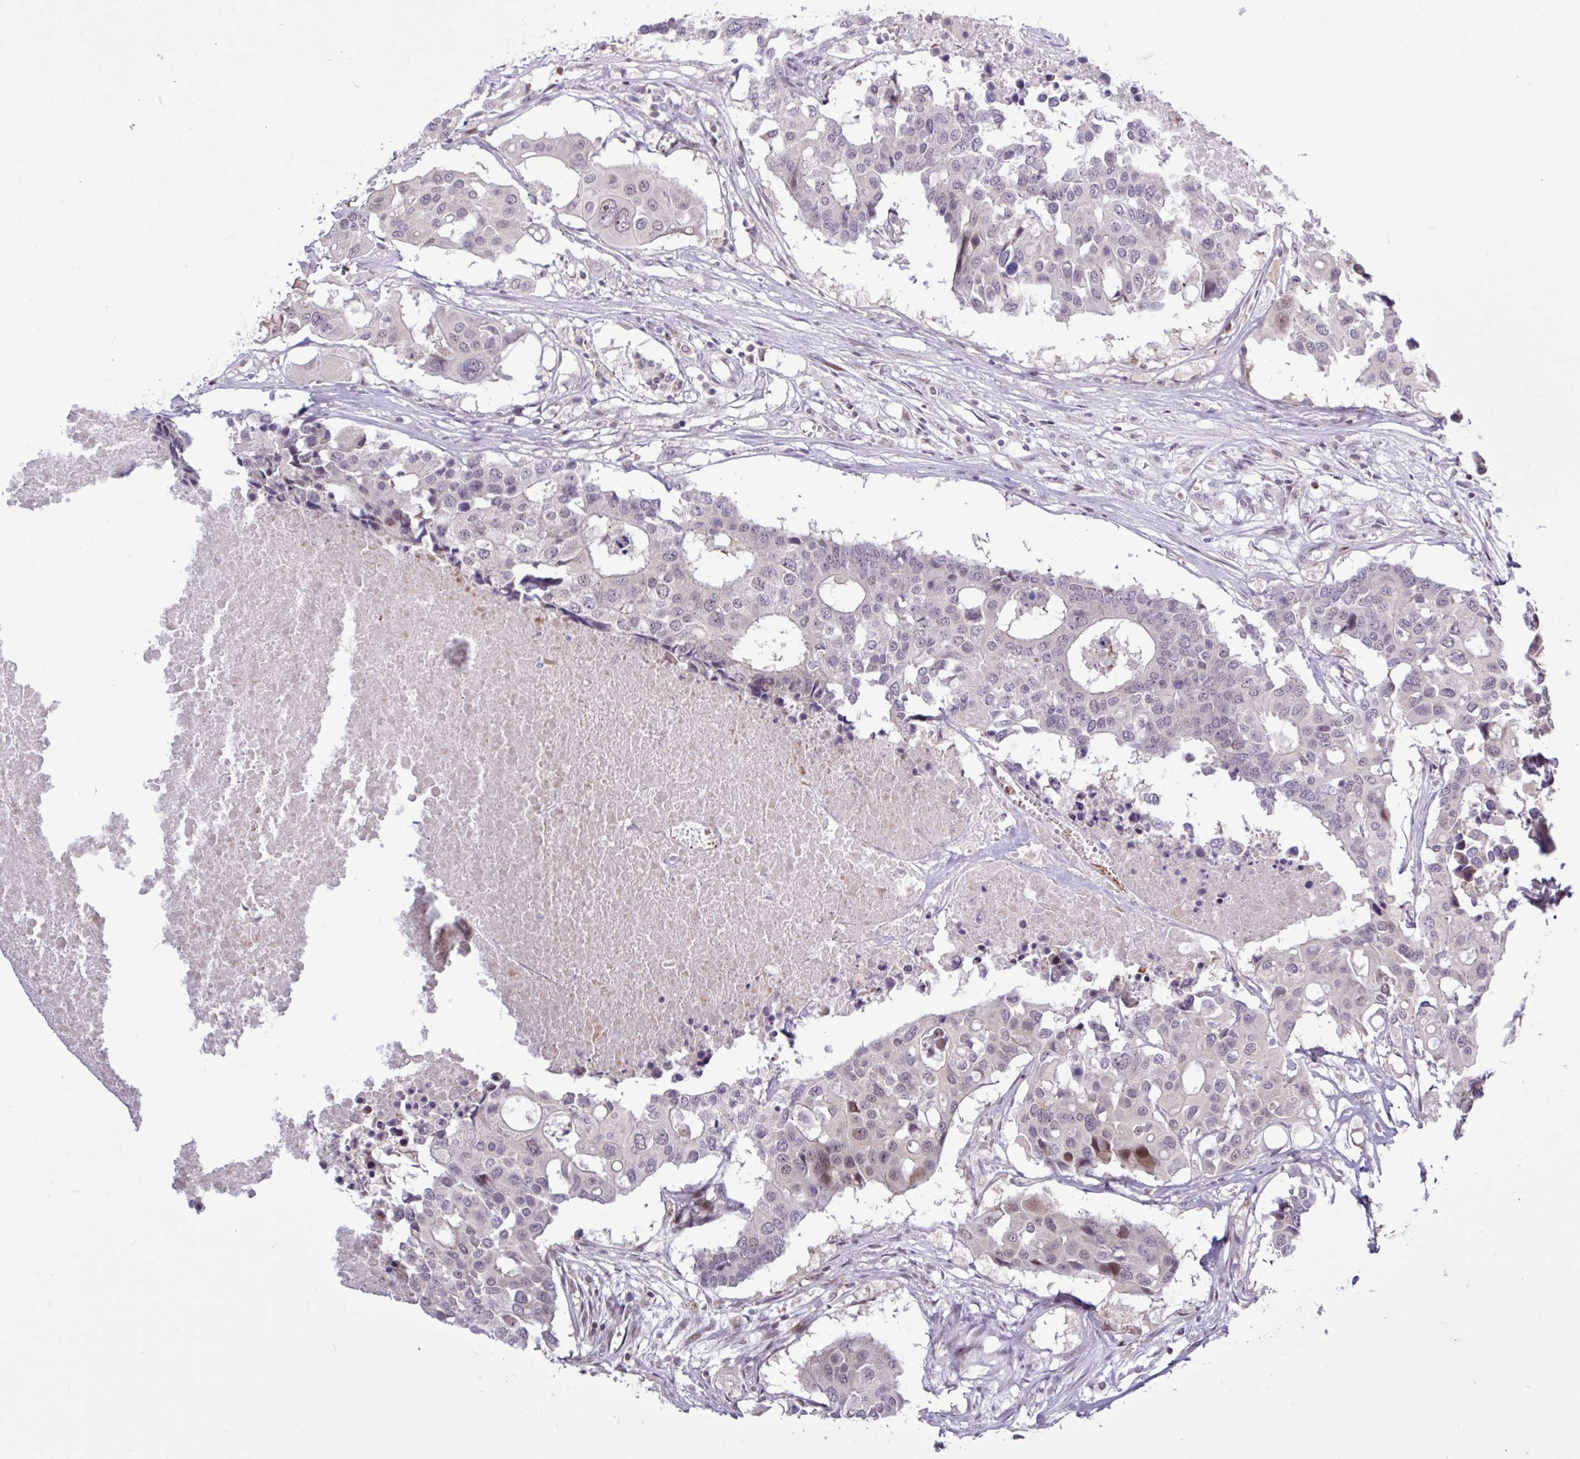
{"staining": {"intensity": "negative", "quantity": "none", "location": "none"}, "tissue": "colorectal cancer", "cell_type": "Tumor cells", "image_type": "cancer", "snomed": [{"axis": "morphology", "description": "Adenocarcinoma, NOS"}, {"axis": "topography", "description": "Colon"}], "caption": "A photomicrograph of colorectal adenocarcinoma stained for a protein shows no brown staining in tumor cells. Nuclei are stained in blue.", "gene": "RTL3", "patient": {"sex": "male", "age": 77}}